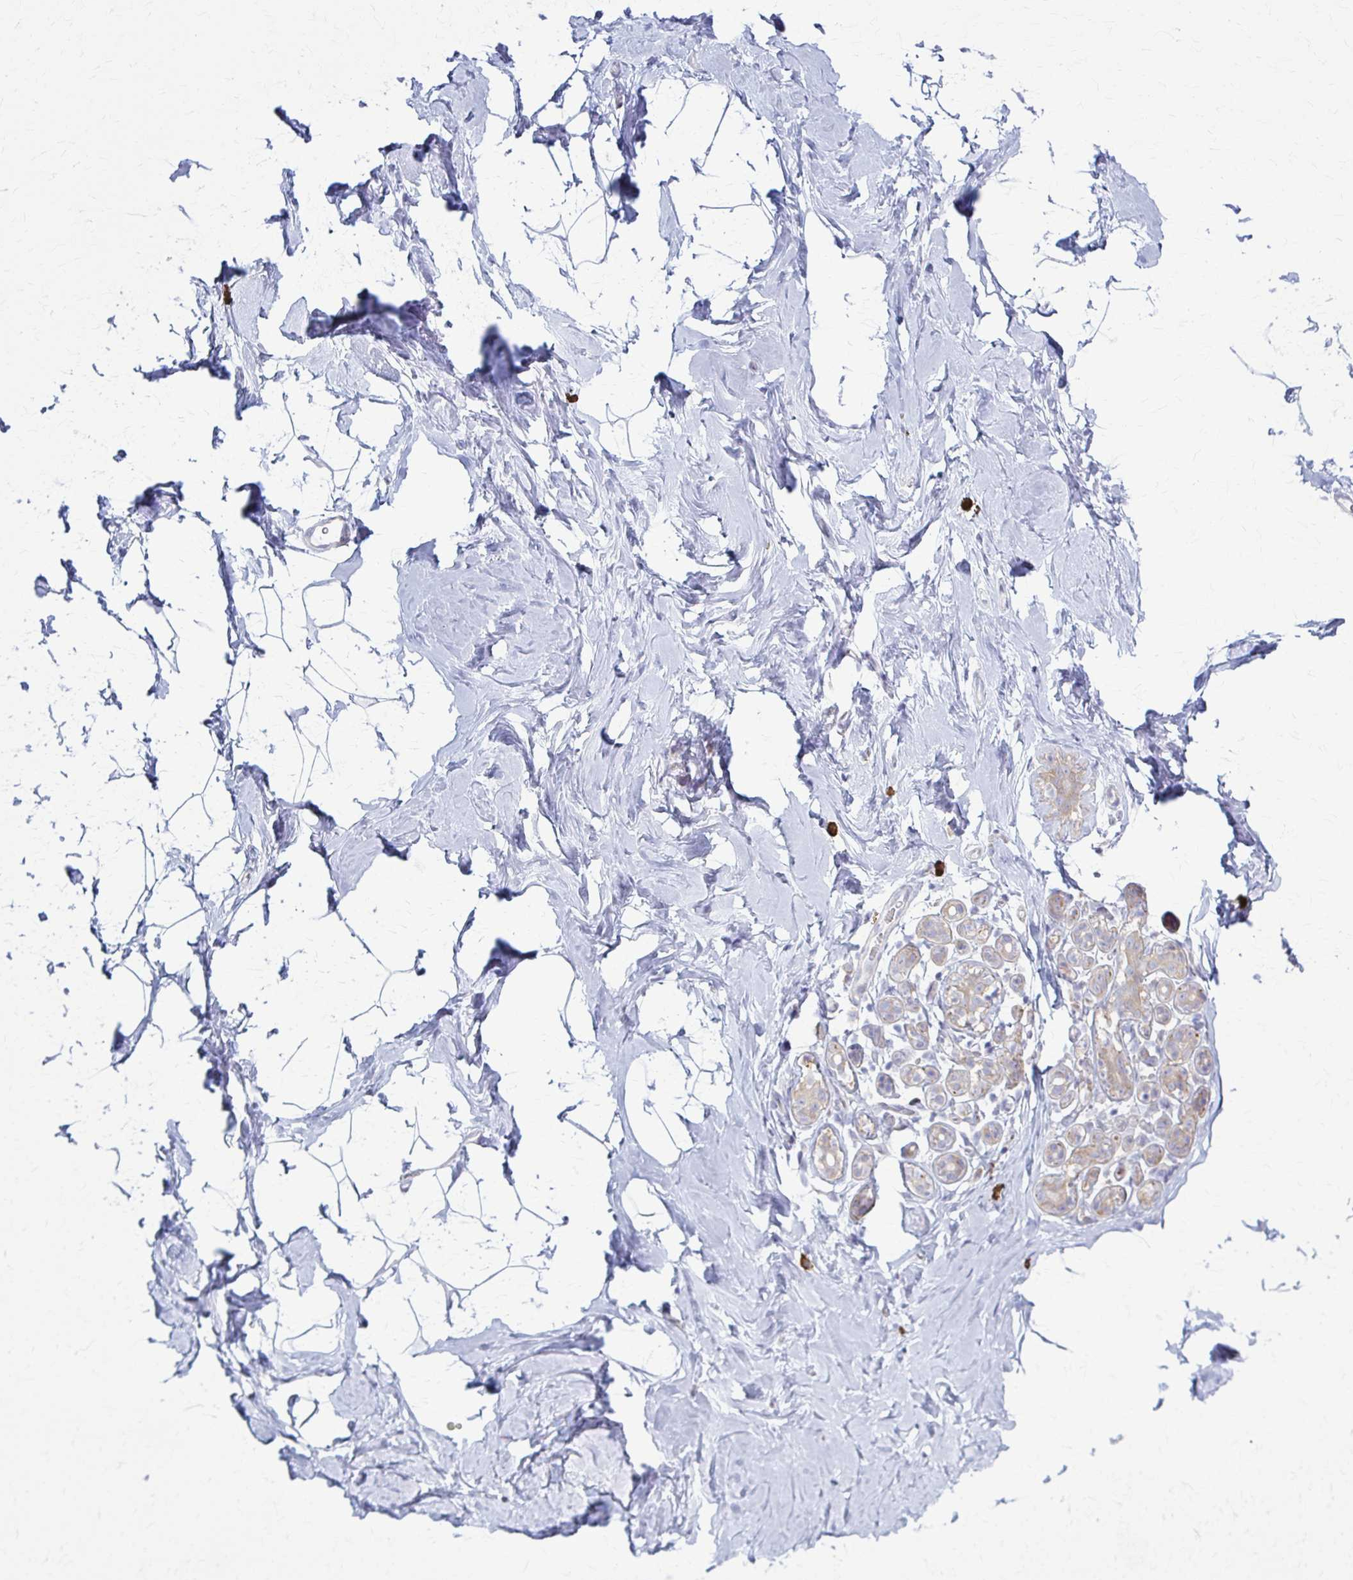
{"staining": {"intensity": "negative", "quantity": "none", "location": "none"}, "tissue": "breast", "cell_type": "Adipocytes", "image_type": "normal", "snomed": [{"axis": "morphology", "description": "Normal tissue, NOS"}, {"axis": "topography", "description": "Breast"}], "caption": "This is an immunohistochemistry histopathology image of normal human breast. There is no positivity in adipocytes.", "gene": "PRKRA", "patient": {"sex": "female", "age": 32}}